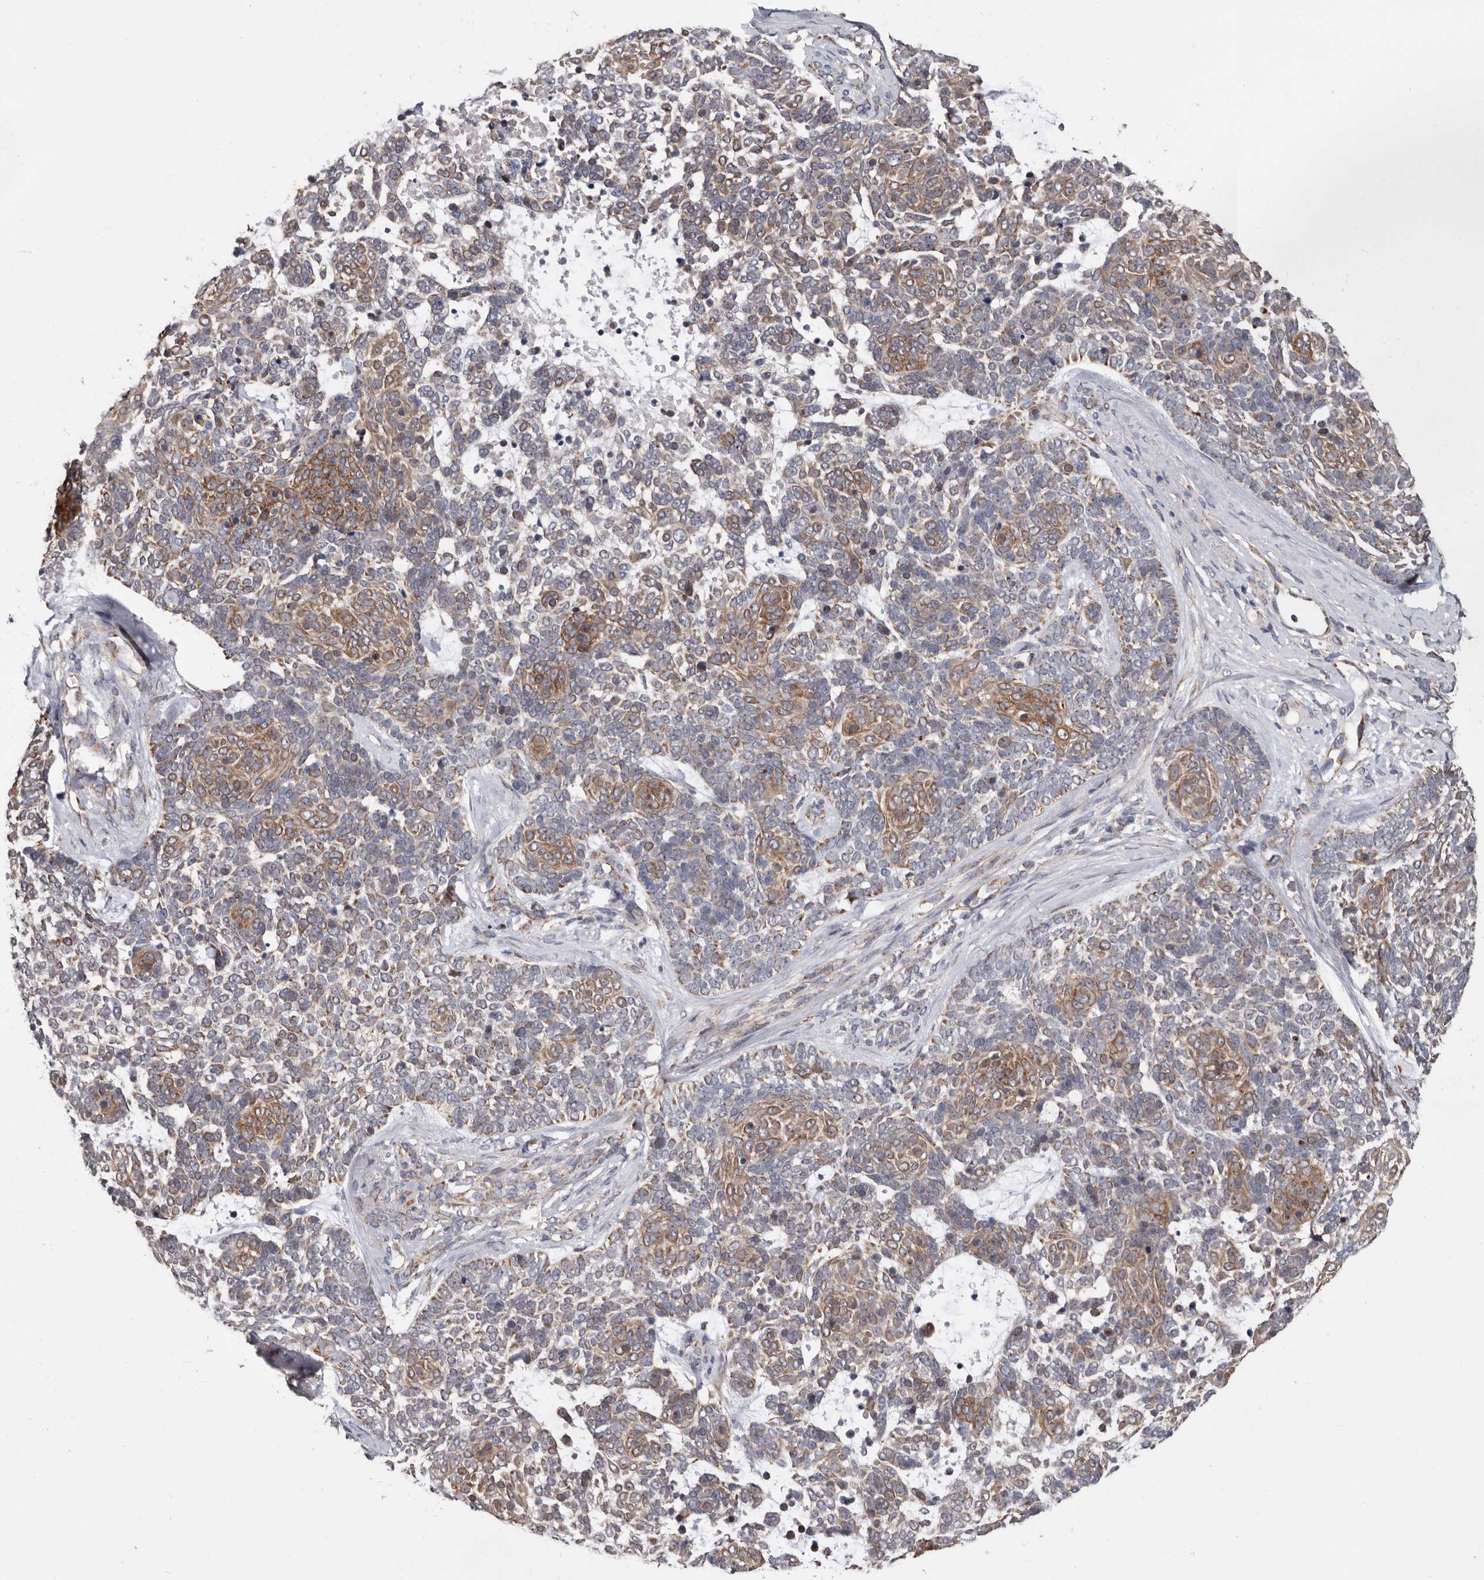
{"staining": {"intensity": "moderate", "quantity": "25%-75%", "location": "cytoplasmic/membranous"}, "tissue": "skin cancer", "cell_type": "Tumor cells", "image_type": "cancer", "snomed": [{"axis": "morphology", "description": "Basal cell carcinoma"}, {"axis": "topography", "description": "Skin"}], "caption": "A brown stain labels moderate cytoplasmic/membranous positivity of a protein in skin basal cell carcinoma tumor cells. Immunohistochemistry (ihc) stains the protein in brown and the nuclei are stained blue.", "gene": "MRPL18", "patient": {"sex": "female", "age": 81}}